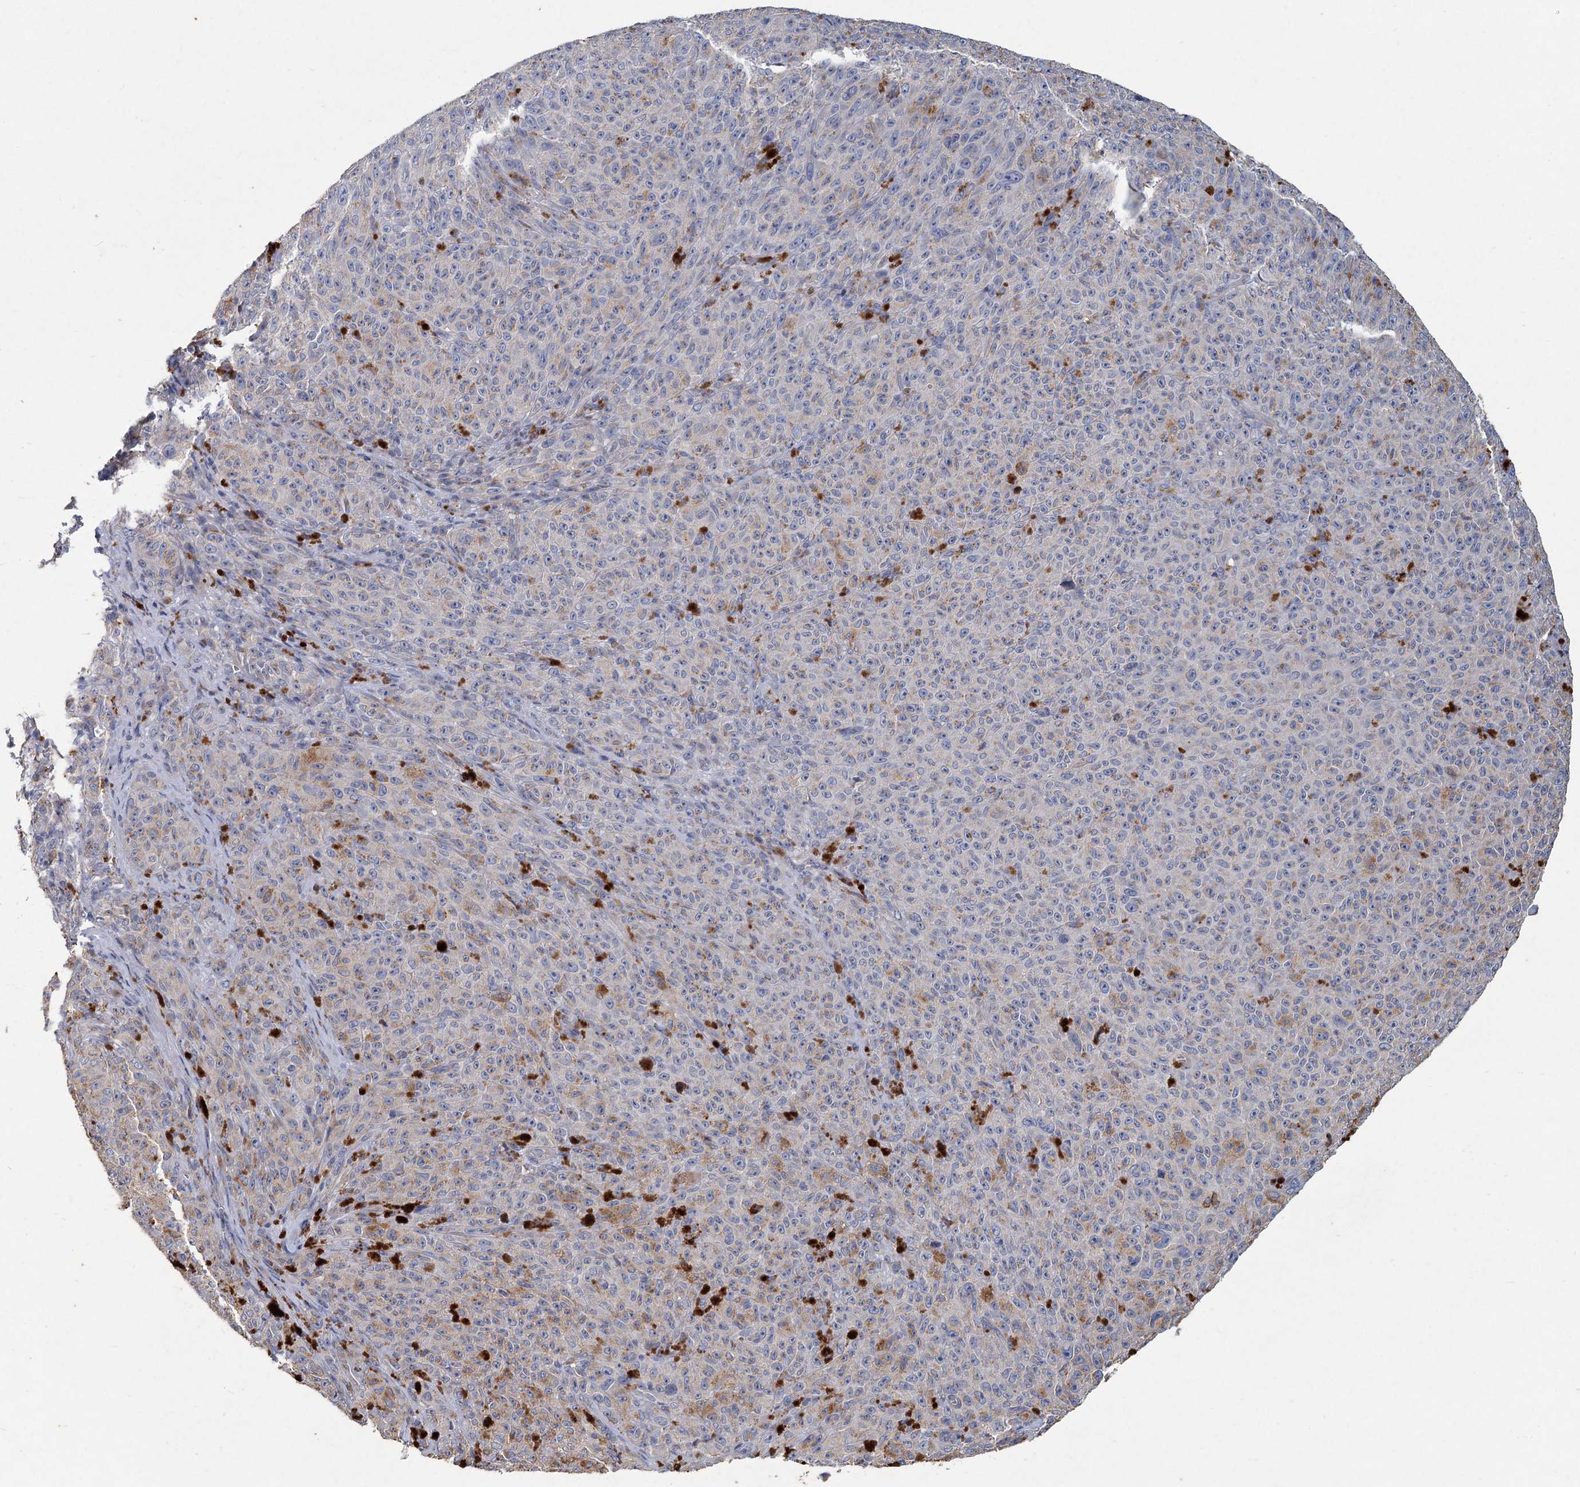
{"staining": {"intensity": "weak", "quantity": "<25%", "location": "cytoplasmic/membranous"}, "tissue": "melanoma", "cell_type": "Tumor cells", "image_type": "cancer", "snomed": [{"axis": "morphology", "description": "Malignant melanoma, NOS"}, {"axis": "topography", "description": "Skin"}], "caption": "A high-resolution photomicrograph shows IHC staining of melanoma, which reveals no significant expression in tumor cells. Nuclei are stained in blue.", "gene": "HES2", "patient": {"sex": "female", "age": 82}}